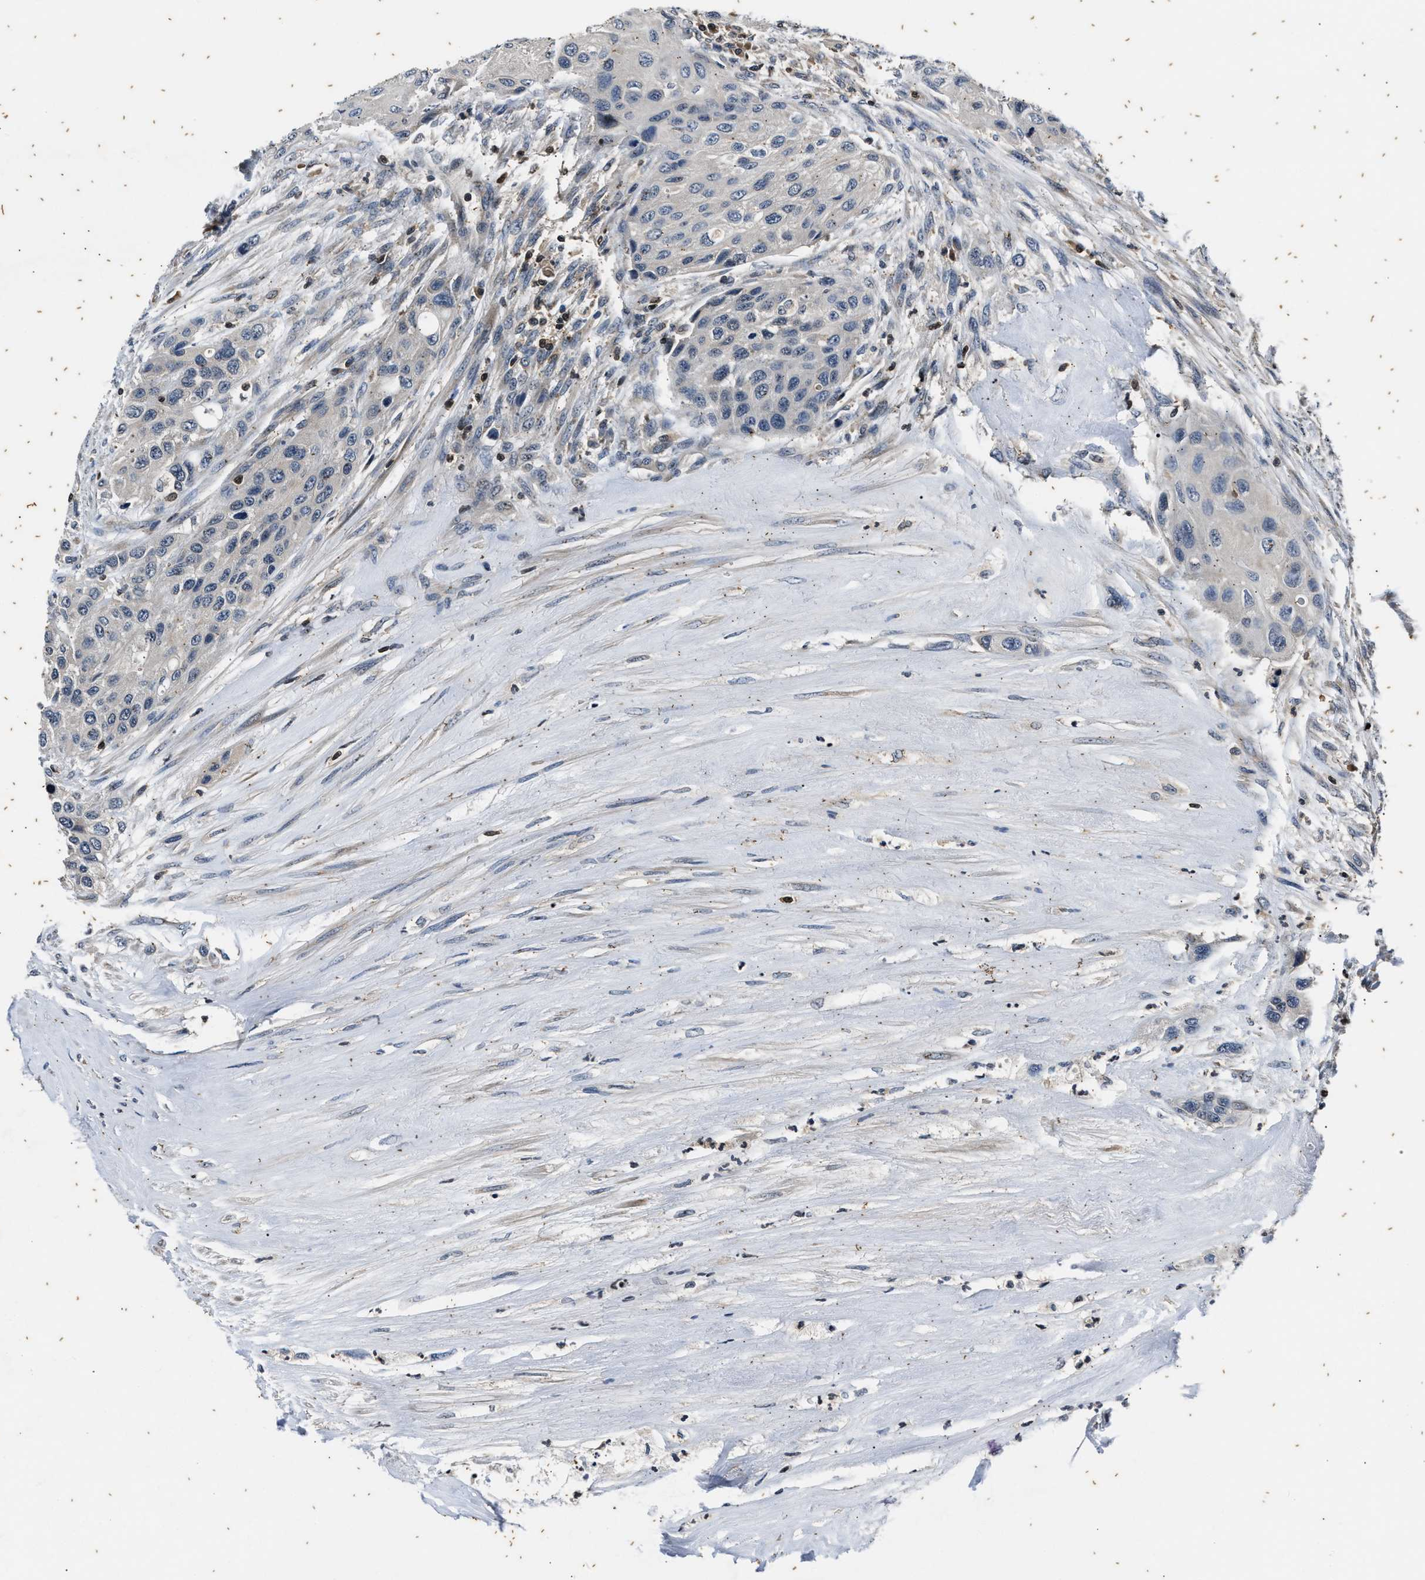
{"staining": {"intensity": "negative", "quantity": "none", "location": "none"}, "tissue": "urothelial cancer", "cell_type": "Tumor cells", "image_type": "cancer", "snomed": [{"axis": "morphology", "description": "Urothelial carcinoma, High grade"}, {"axis": "topography", "description": "Urinary bladder"}], "caption": "This image is of urothelial cancer stained with immunohistochemistry (IHC) to label a protein in brown with the nuclei are counter-stained blue. There is no expression in tumor cells.", "gene": "PTPN7", "patient": {"sex": "female", "age": 56}}